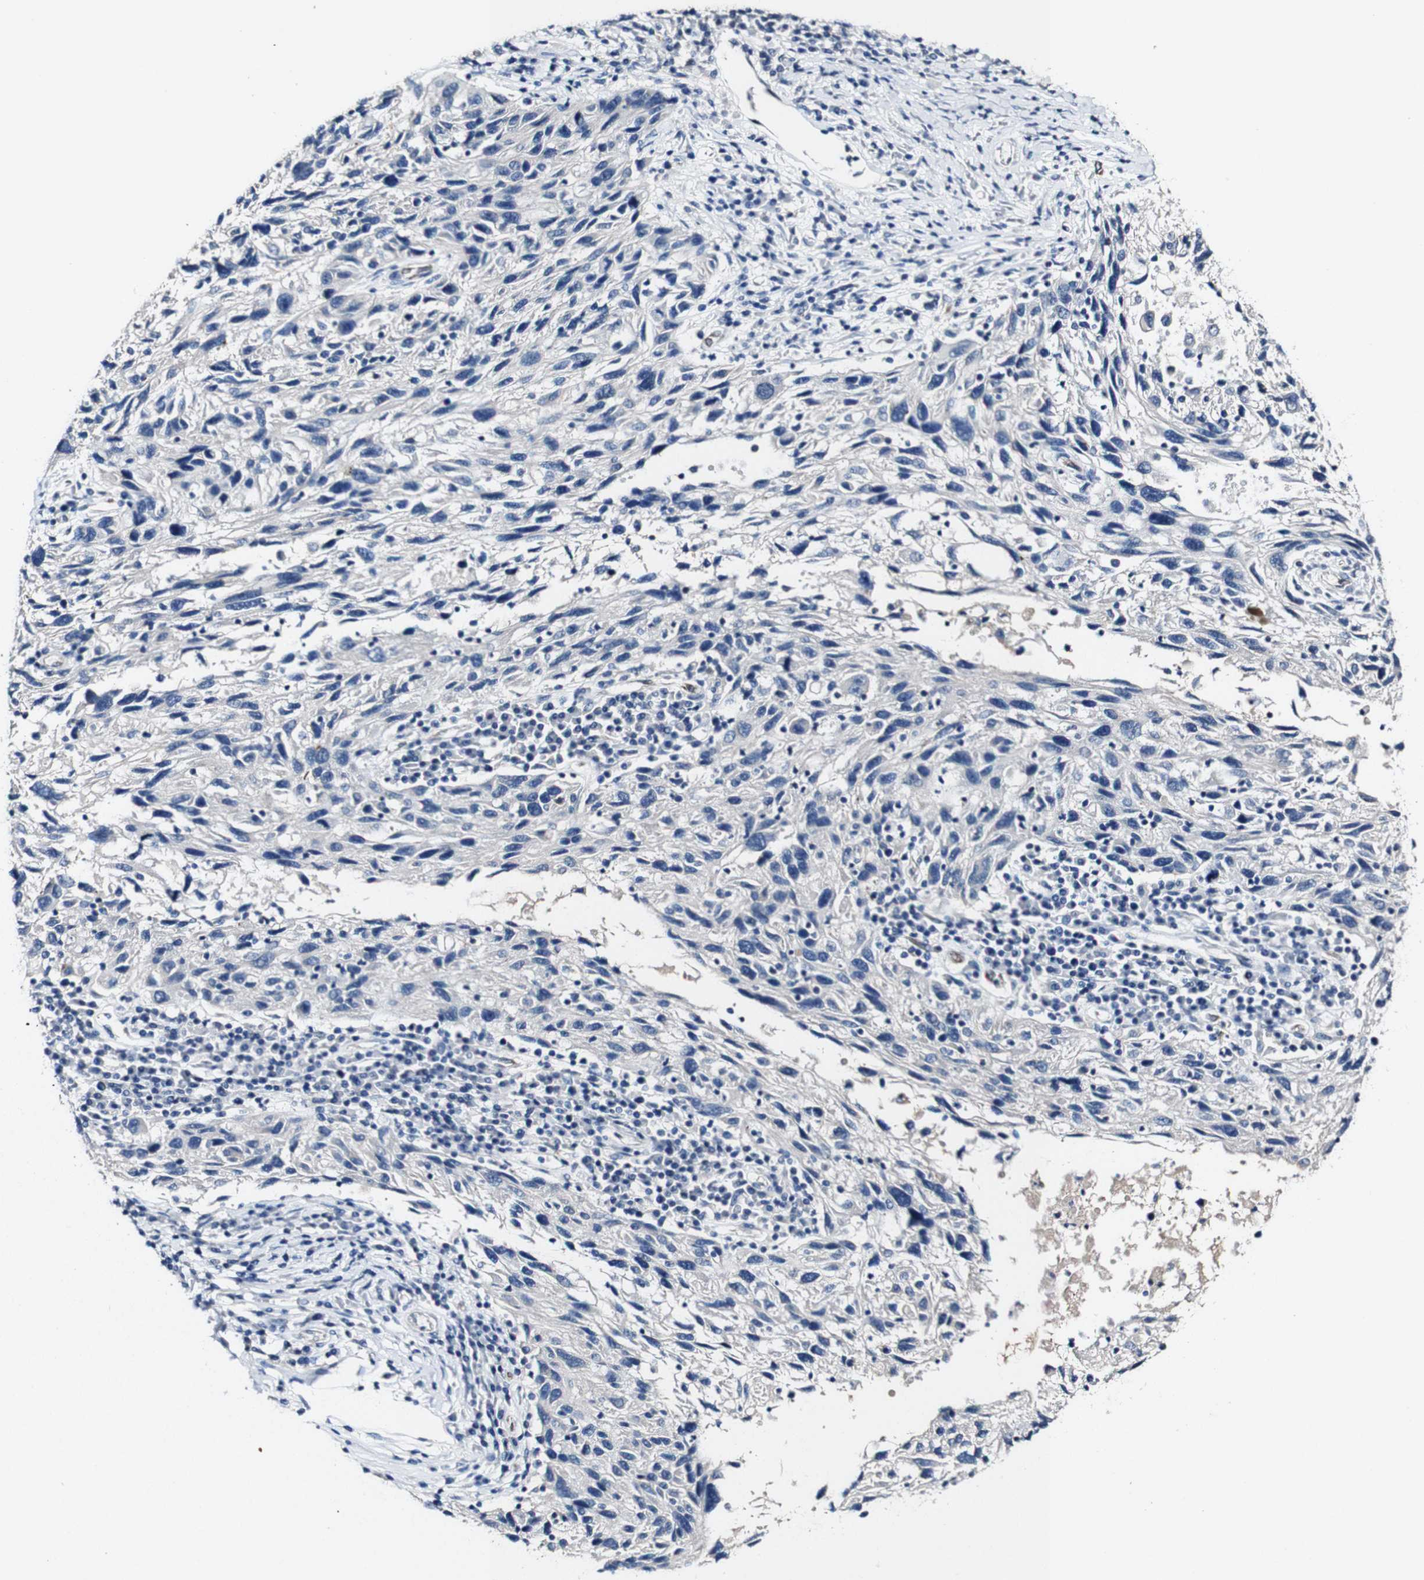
{"staining": {"intensity": "negative", "quantity": "none", "location": "none"}, "tissue": "melanoma", "cell_type": "Tumor cells", "image_type": "cancer", "snomed": [{"axis": "morphology", "description": "Malignant melanoma, NOS"}, {"axis": "topography", "description": "Skin"}], "caption": "An IHC image of melanoma is shown. There is no staining in tumor cells of melanoma.", "gene": "GRAMD1A", "patient": {"sex": "male", "age": 53}}